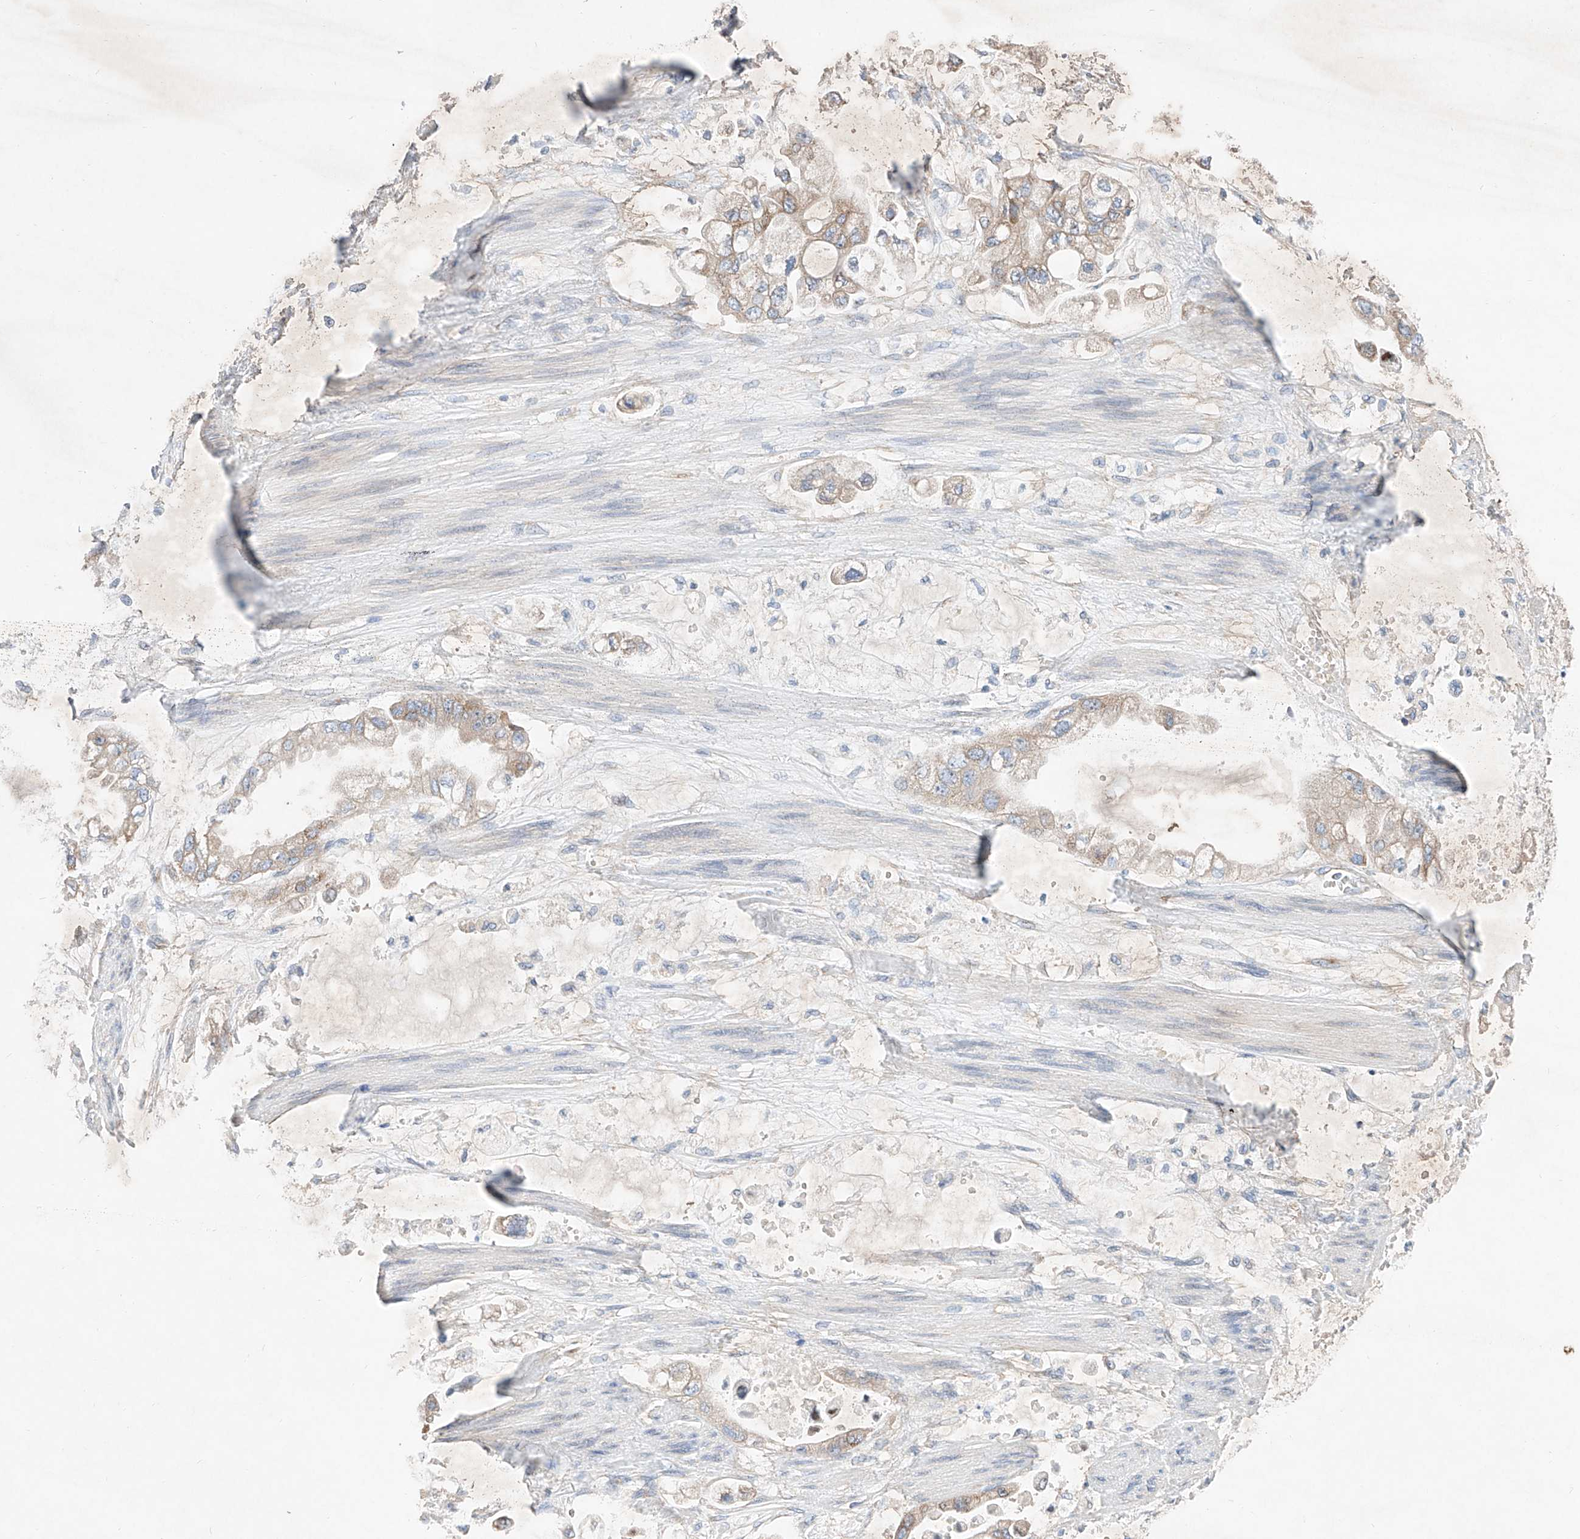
{"staining": {"intensity": "moderate", "quantity": "<25%", "location": "cytoplasmic/membranous"}, "tissue": "stomach cancer", "cell_type": "Tumor cells", "image_type": "cancer", "snomed": [{"axis": "morphology", "description": "Adenocarcinoma, NOS"}, {"axis": "topography", "description": "Stomach"}], "caption": "A low amount of moderate cytoplasmic/membranous staining is seen in approximately <25% of tumor cells in stomach cancer tissue. (brown staining indicates protein expression, while blue staining denotes nuclei).", "gene": "FASTK", "patient": {"sex": "male", "age": 62}}